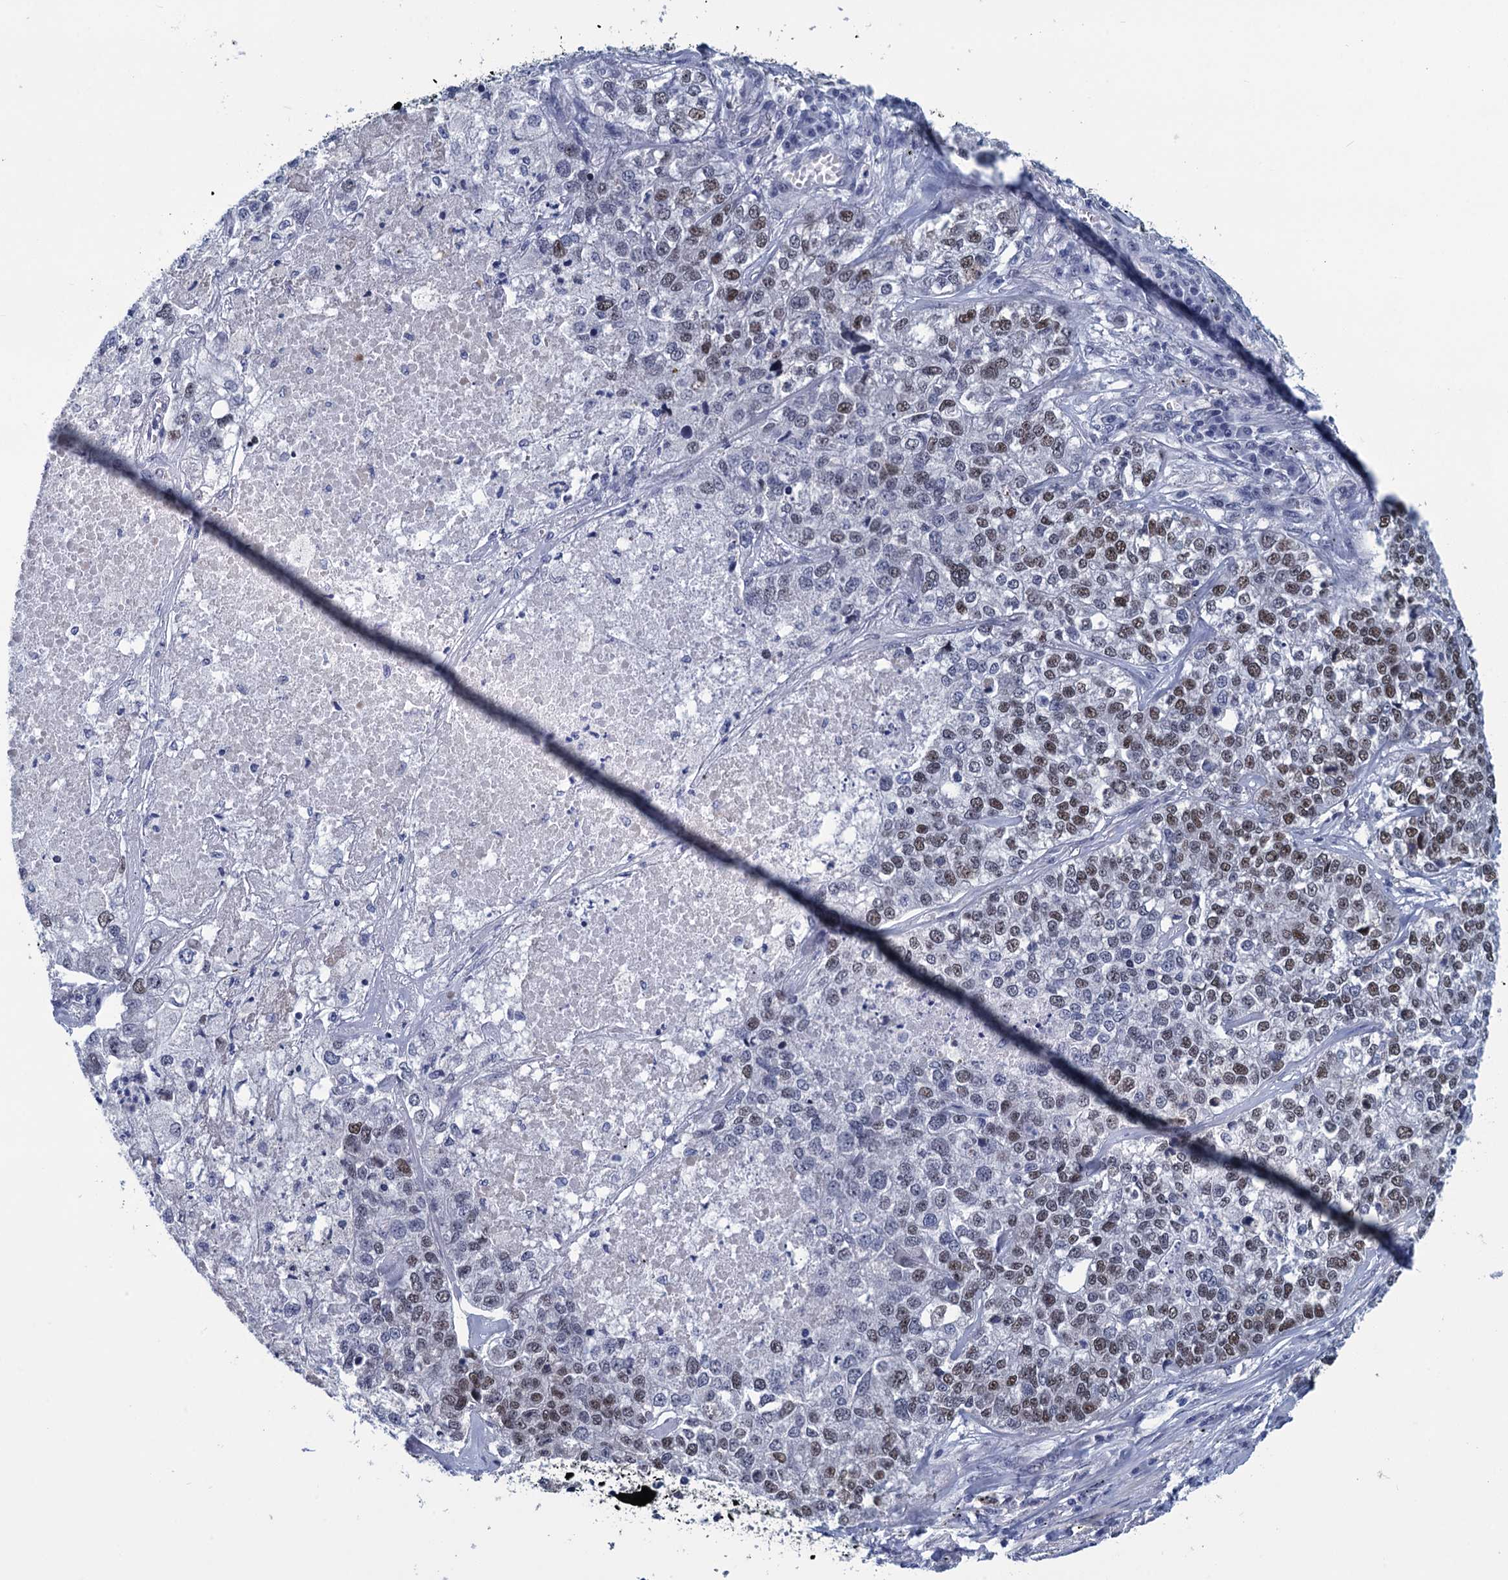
{"staining": {"intensity": "moderate", "quantity": "<25%", "location": "nuclear"}, "tissue": "lung cancer", "cell_type": "Tumor cells", "image_type": "cancer", "snomed": [{"axis": "morphology", "description": "Adenocarcinoma, NOS"}, {"axis": "topography", "description": "Lung"}], "caption": "Immunohistochemistry (IHC) (DAB (3,3'-diaminobenzidine)) staining of human lung adenocarcinoma shows moderate nuclear protein expression in approximately <25% of tumor cells. Nuclei are stained in blue.", "gene": "GINS3", "patient": {"sex": "male", "age": 49}}